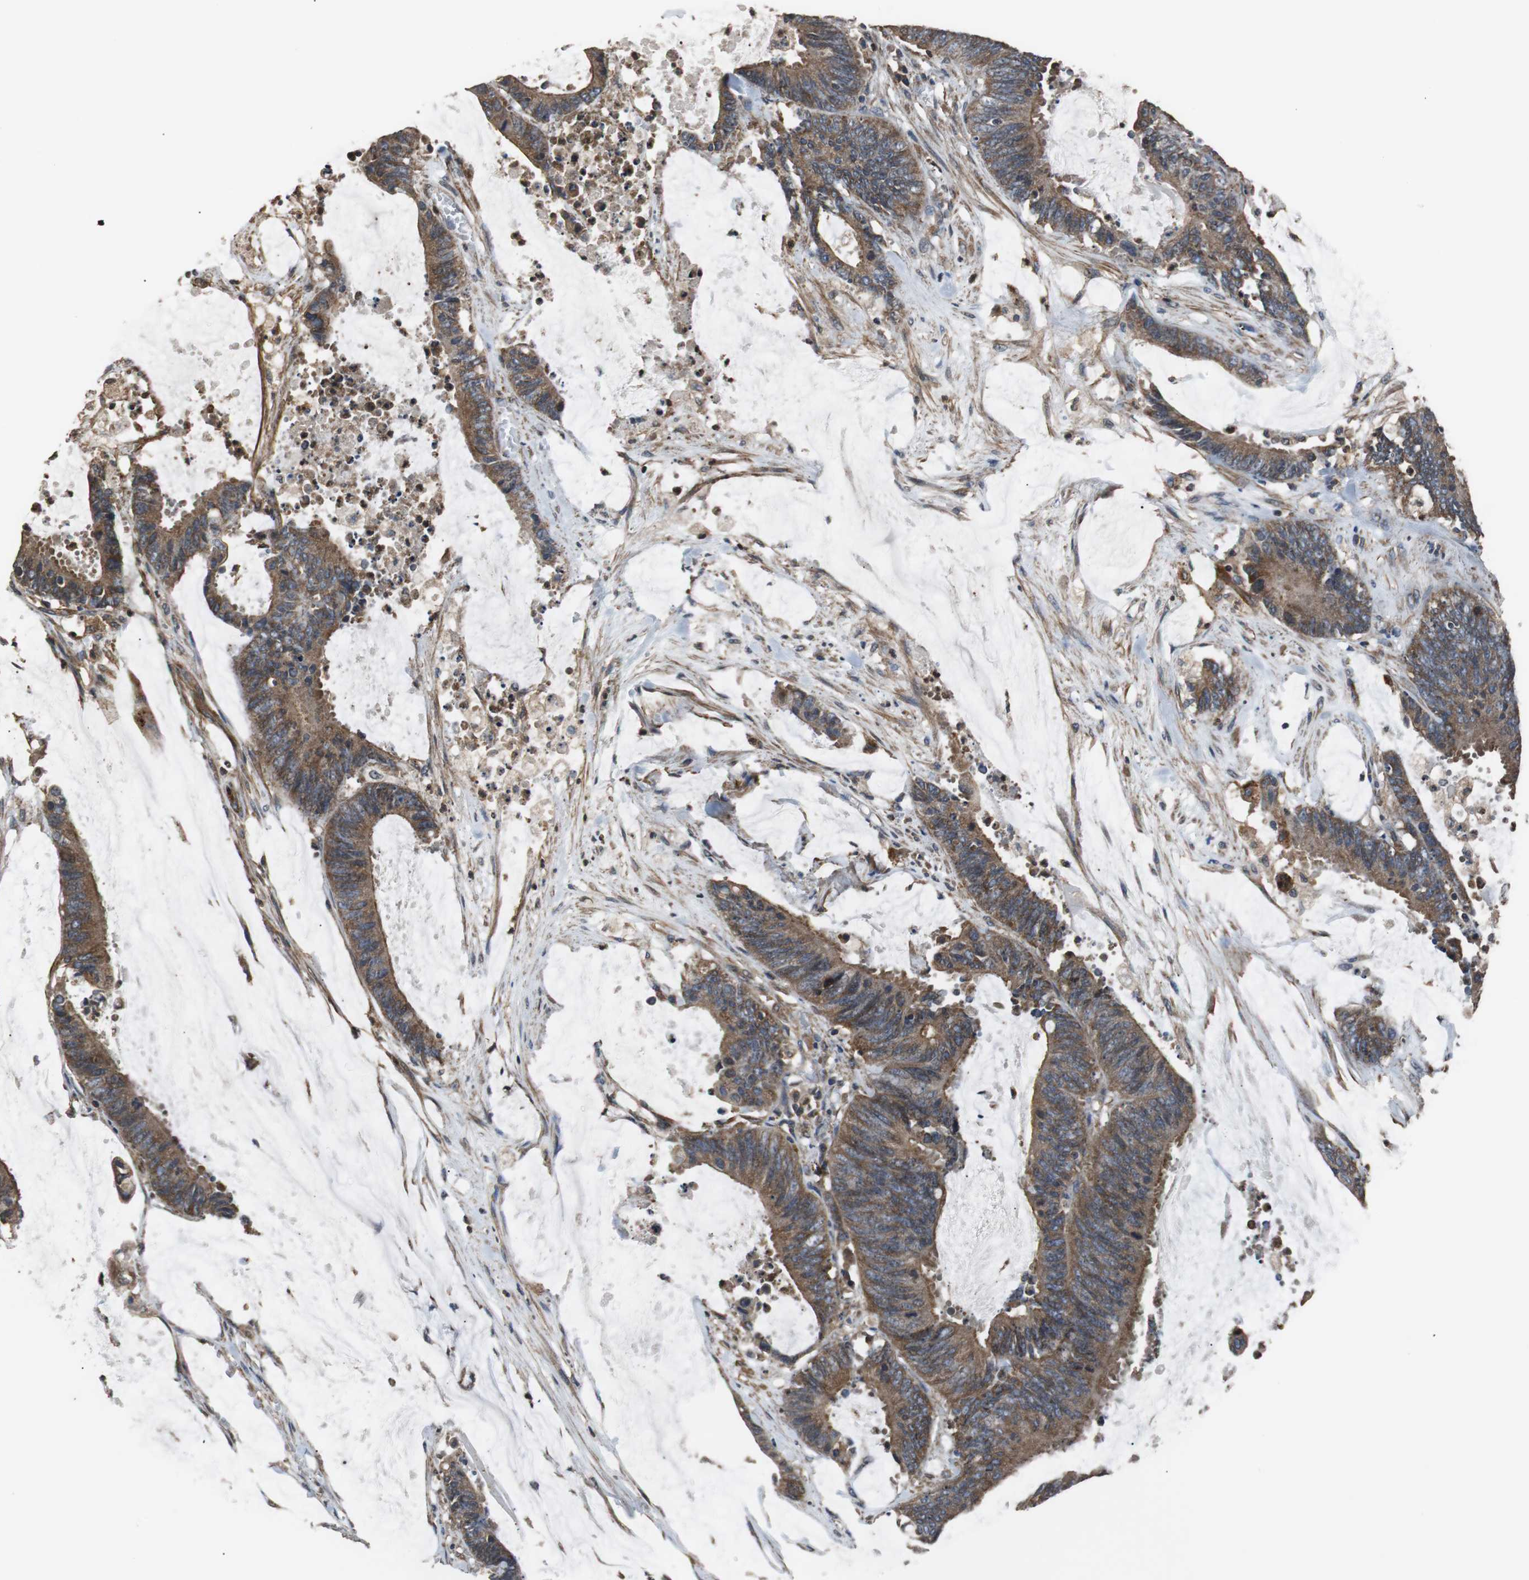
{"staining": {"intensity": "strong", "quantity": ">75%", "location": "cytoplasmic/membranous"}, "tissue": "colorectal cancer", "cell_type": "Tumor cells", "image_type": "cancer", "snomed": [{"axis": "morphology", "description": "Adenocarcinoma, NOS"}, {"axis": "topography", "description": "Rectum"}], "caption": "A high amount of strong cytoplasmic/membranous expression is identified in about >75% of tumor cells in colorectal cancer (adenocarcinoma) tissue.", "gene": "PITRM1", "patient": {"sex": "female", "age": 66}}